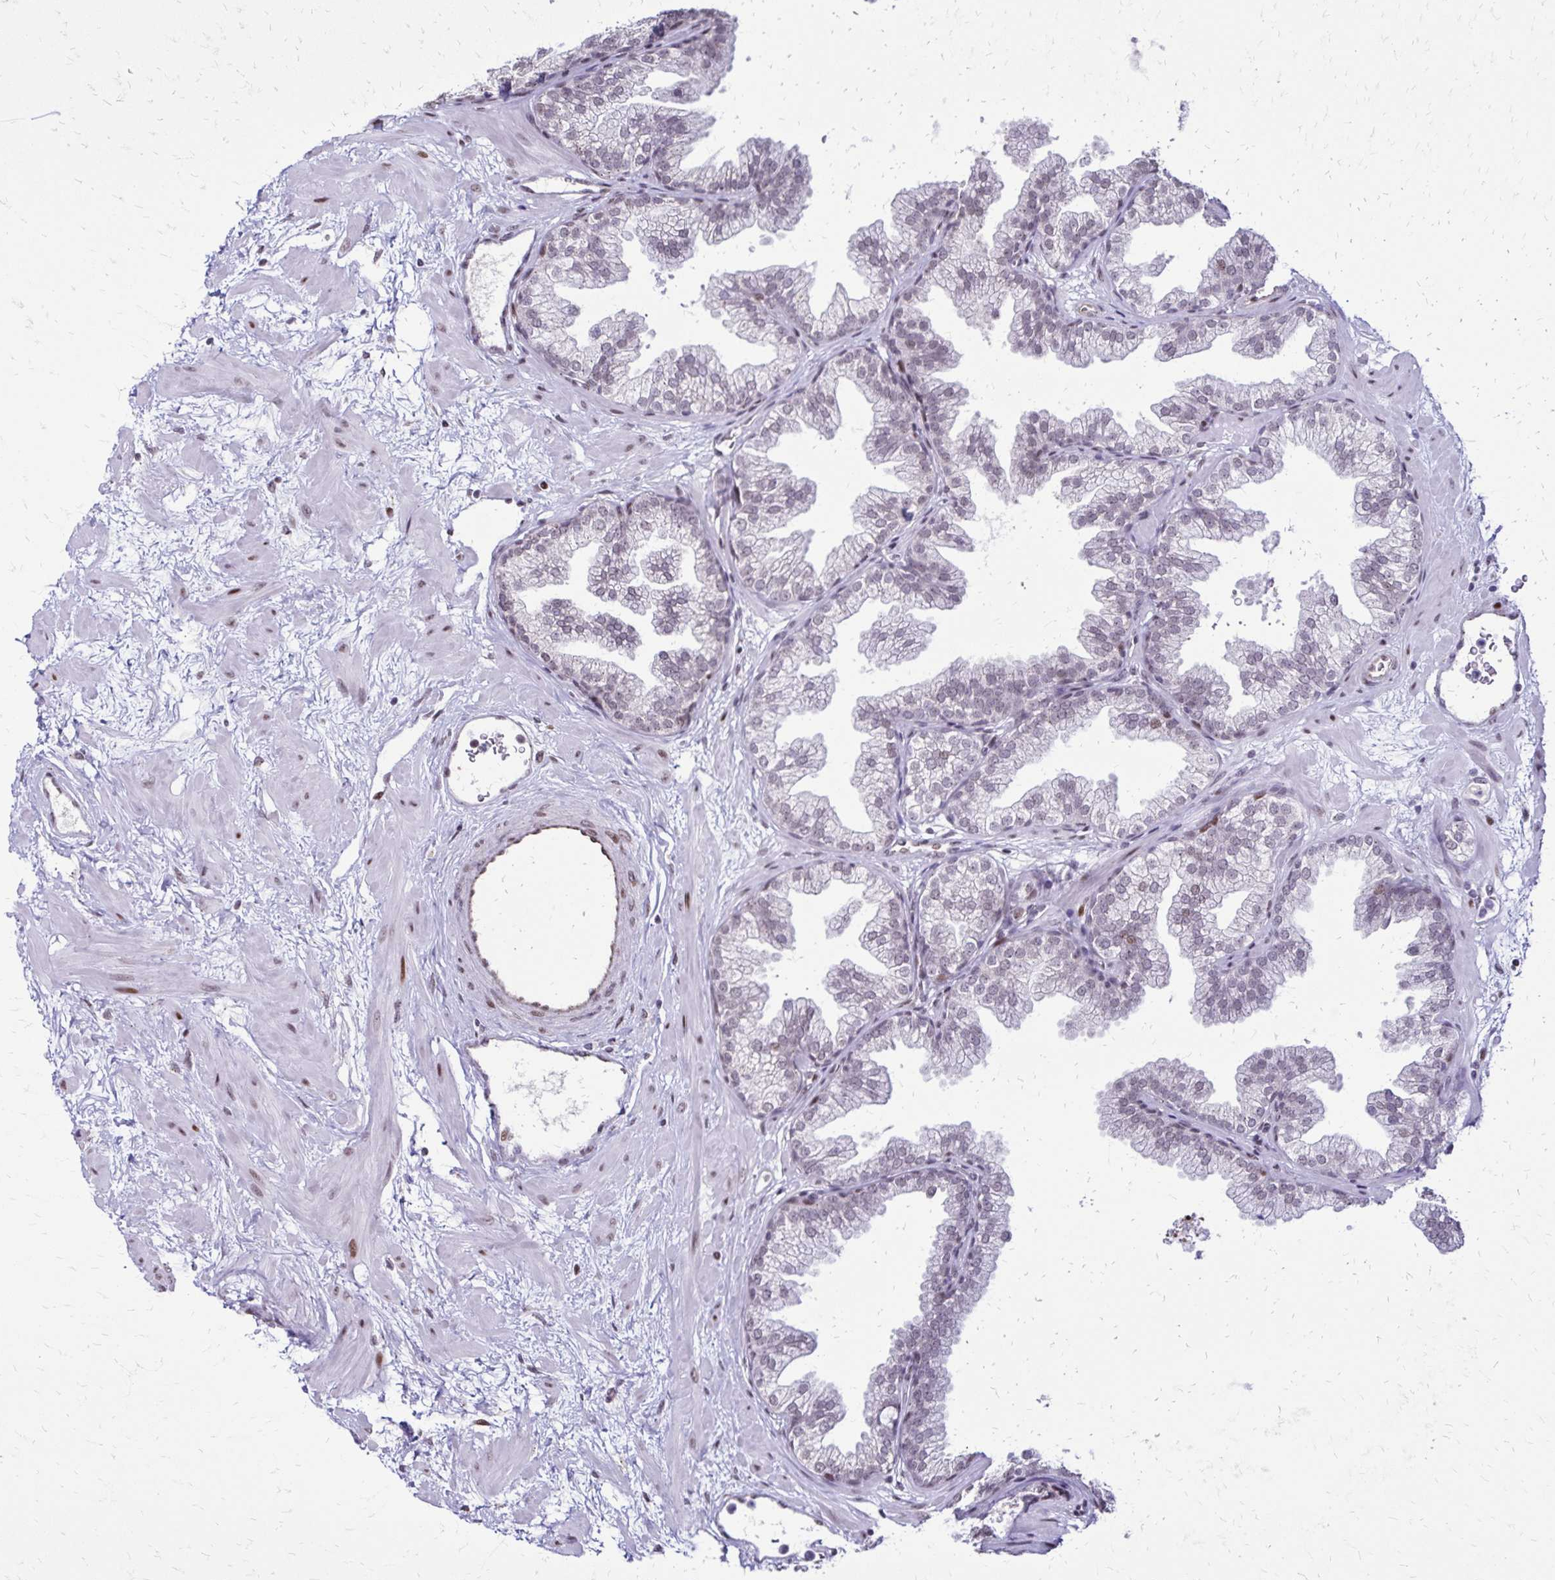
{"staining": {"intensity": "weak", "quantity": "<25%", "location": "nuclear"}, "tissue": "prostate", "cell_type": "Glandular cells", "image_type": "normal", "snomed": [{"axis": "morphology", "description": "Normal tissue, NOS"}, {"axis": "topography", "description": "Prostate"}], "caption": "Immunohistochemistry (IHC) of unremarkable prostate exhibits no expression in glandular cells.", "gene": "TOB1", "patient": {"sex": "male", "age": 37}}